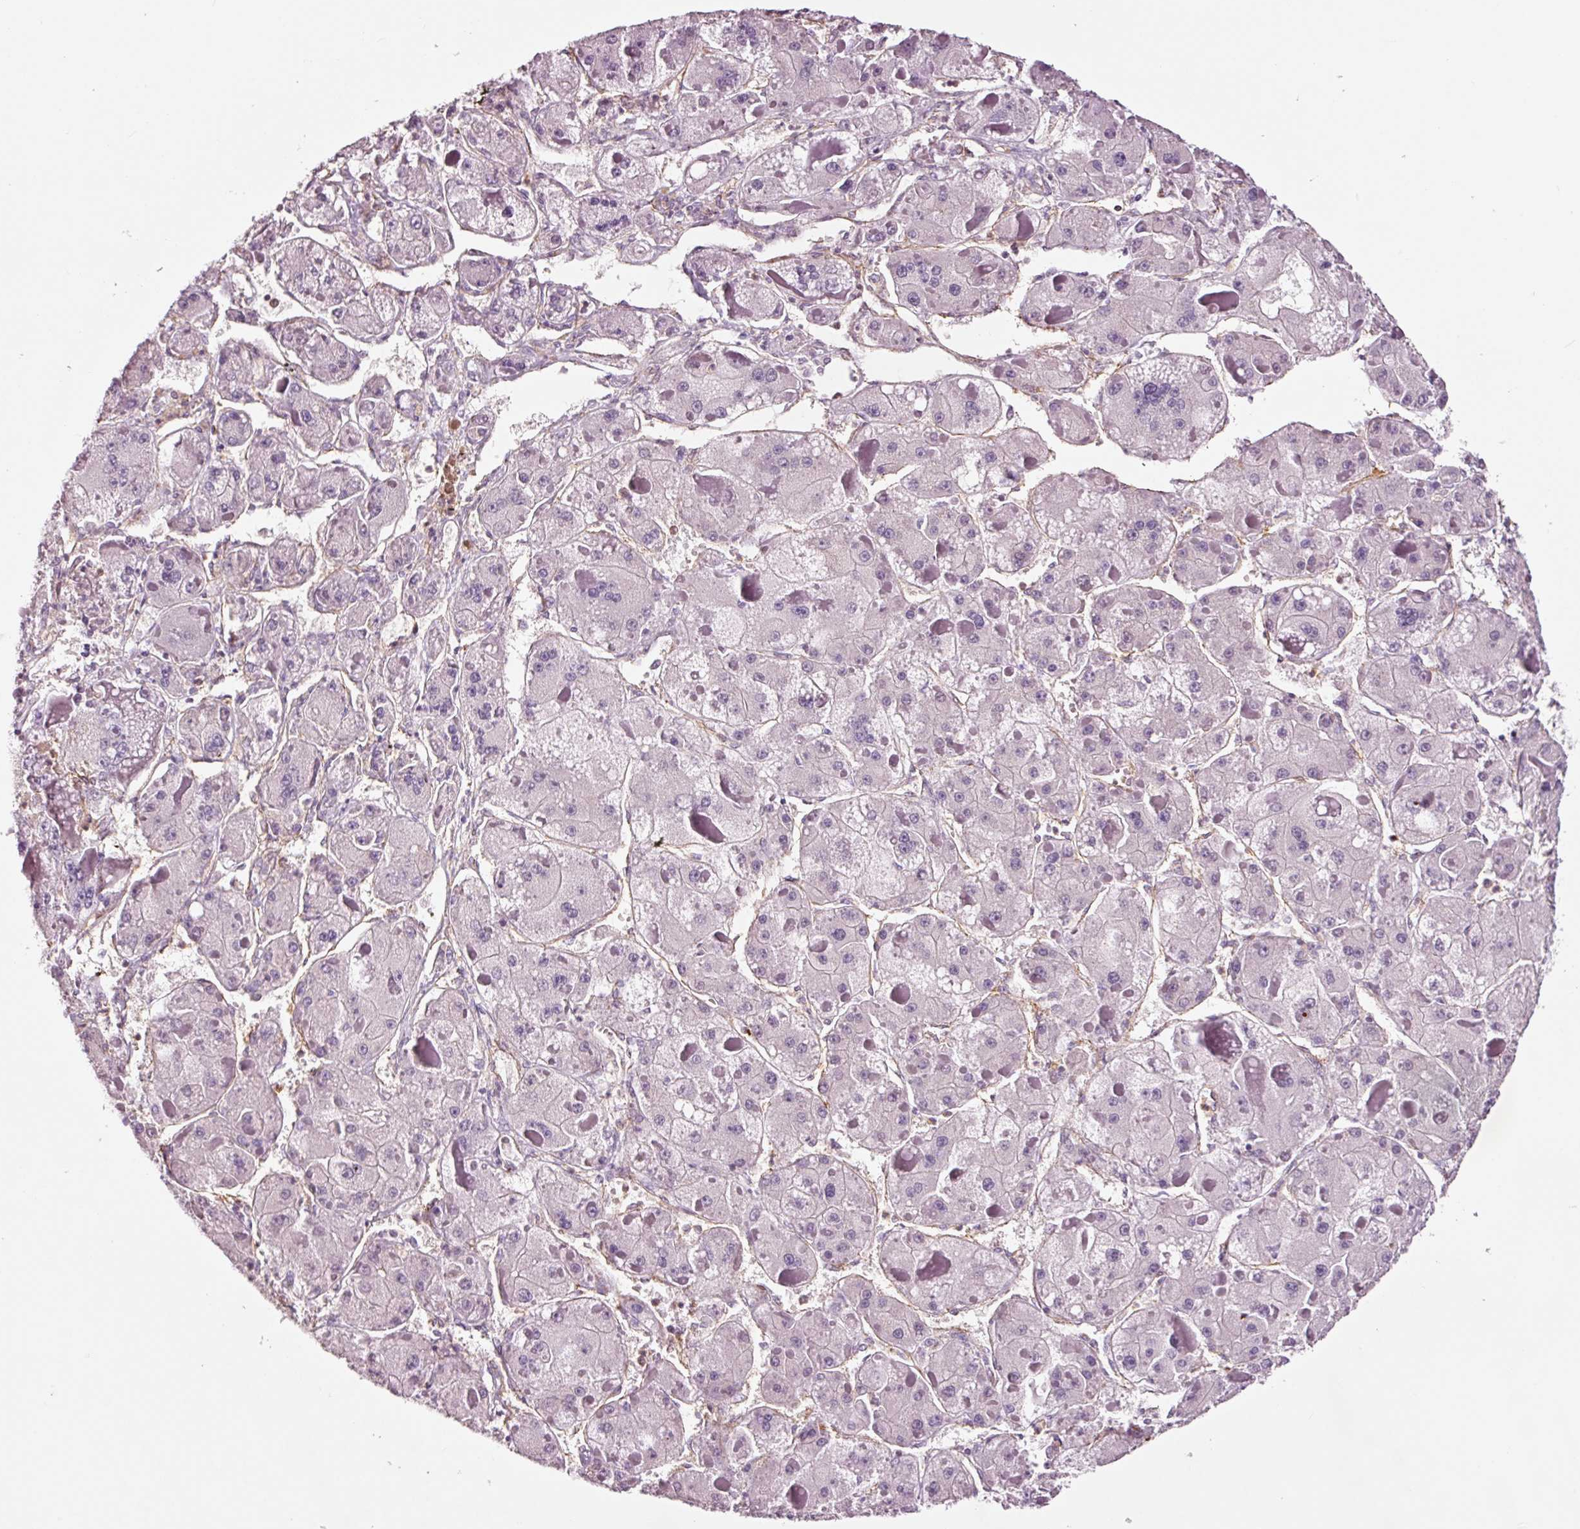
{"staining": {"intensity": "negative", "quantity": "none", "location": "none"}, "tissue": "liver cancer", "cell_type": "Tumor cells", "image_type": "cancer", "snomed": [{"axis": "morphology", "description": "Carcinoma, Hepatocellular, NOS"}, {"axis": "topography", "description": "Liver"}], "caption": "Immunohistochemistry (IHC) of human liver cancer (hepatocellular carcinoma) exhibits no positivity in tumor cells.", "gene": "ADD3", "patient": {"sex": "female", "age": 73}}